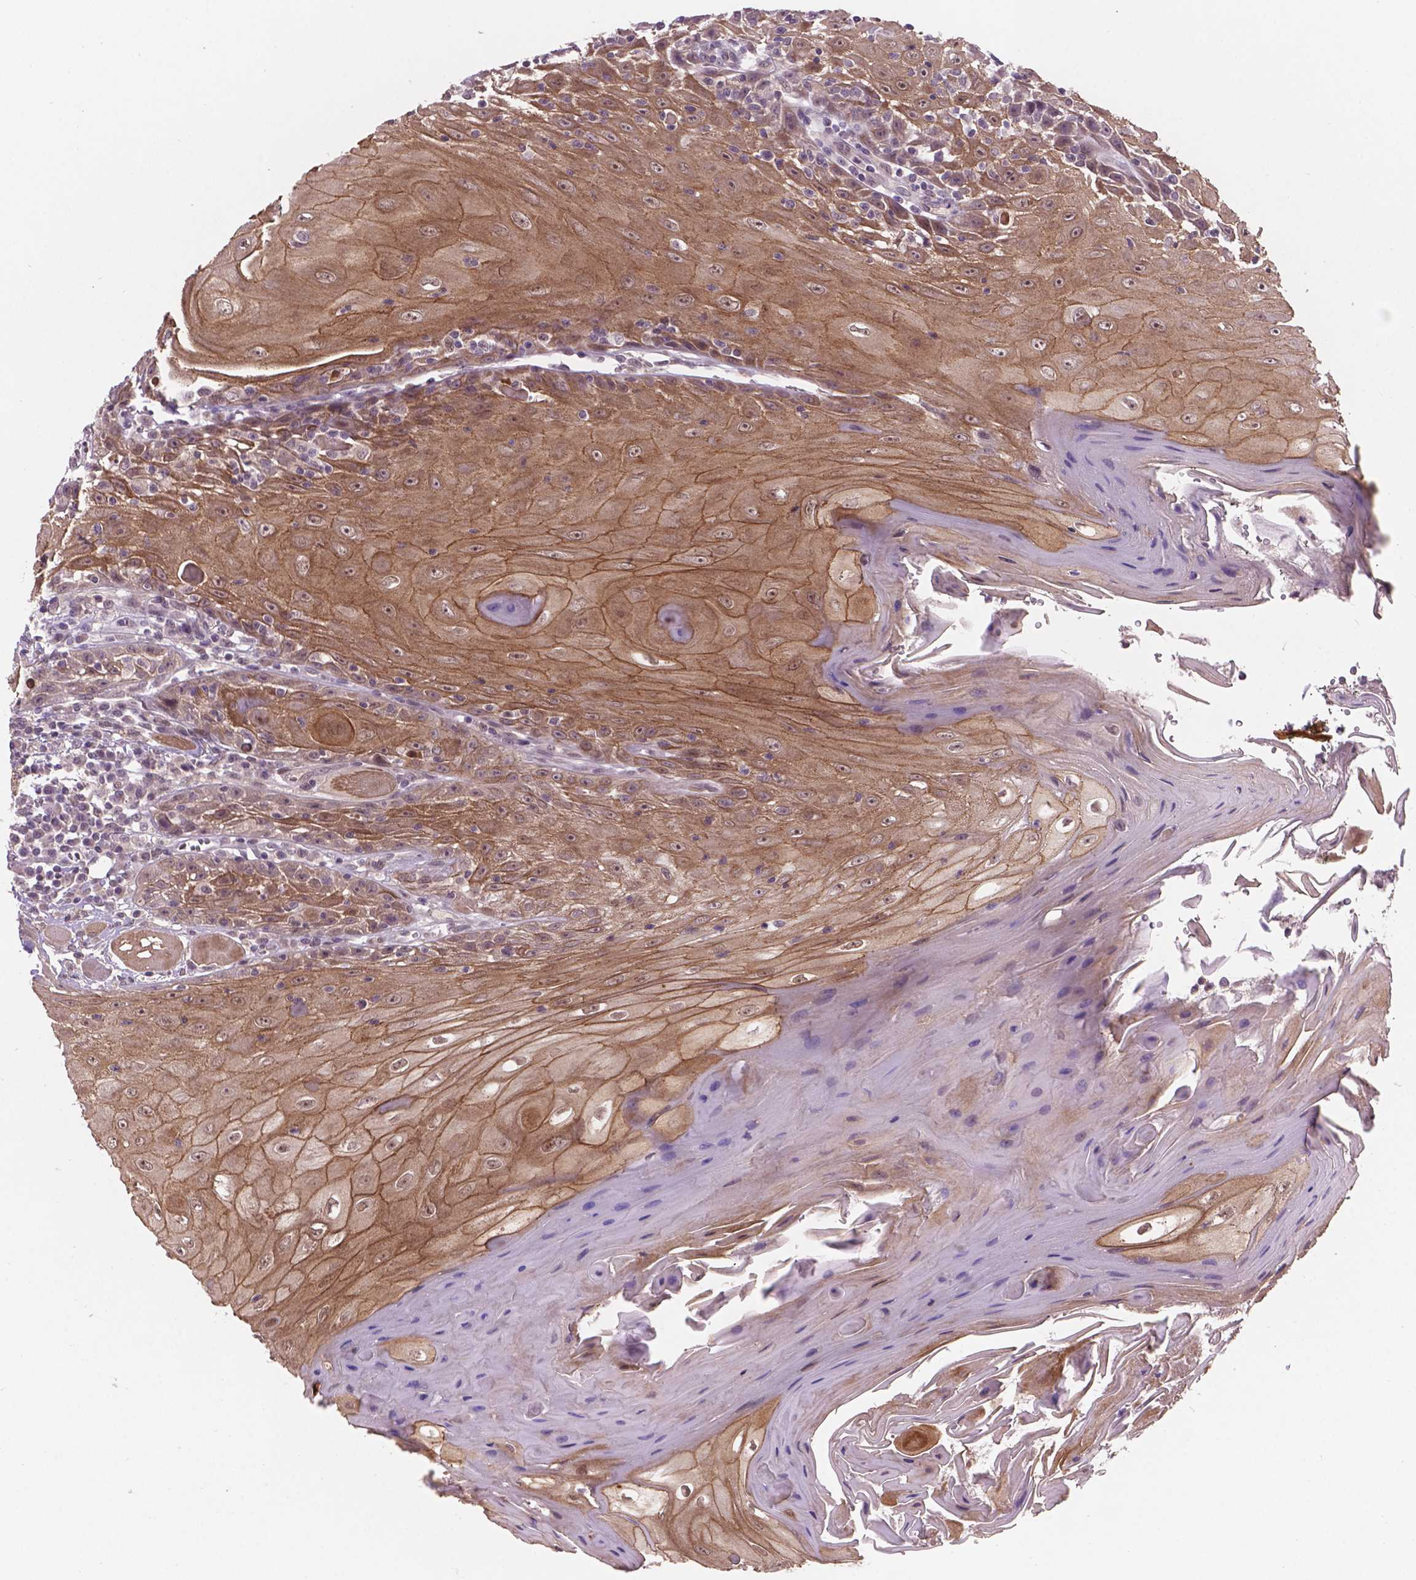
{"staining": {"intensity": "moderate", "quantity": "<25%", "location": "cytoplasmic/membranous"}, "tissue": "head and neck cancer", "cell_type": "Tumor cells", "image_type": "cancer", "snomed": [{"axis": "morphology", "description": "Normal tissue, NOS"}, {"axis": "morphology", "description": "Squamous cell carcinoma, NOS"}, {"axis": "topography", "description": "Oral tissue"}, {"axis": "topography", "description": "Head-Neck"}], "caption": "A brown stain shows moderate cytoplasmic/membranous expression of a protein in human head and neck squamous cell carcinoma tumor cells.", "gene": "GXYLT2", "patient": {"sex": "male", "age": 52}}